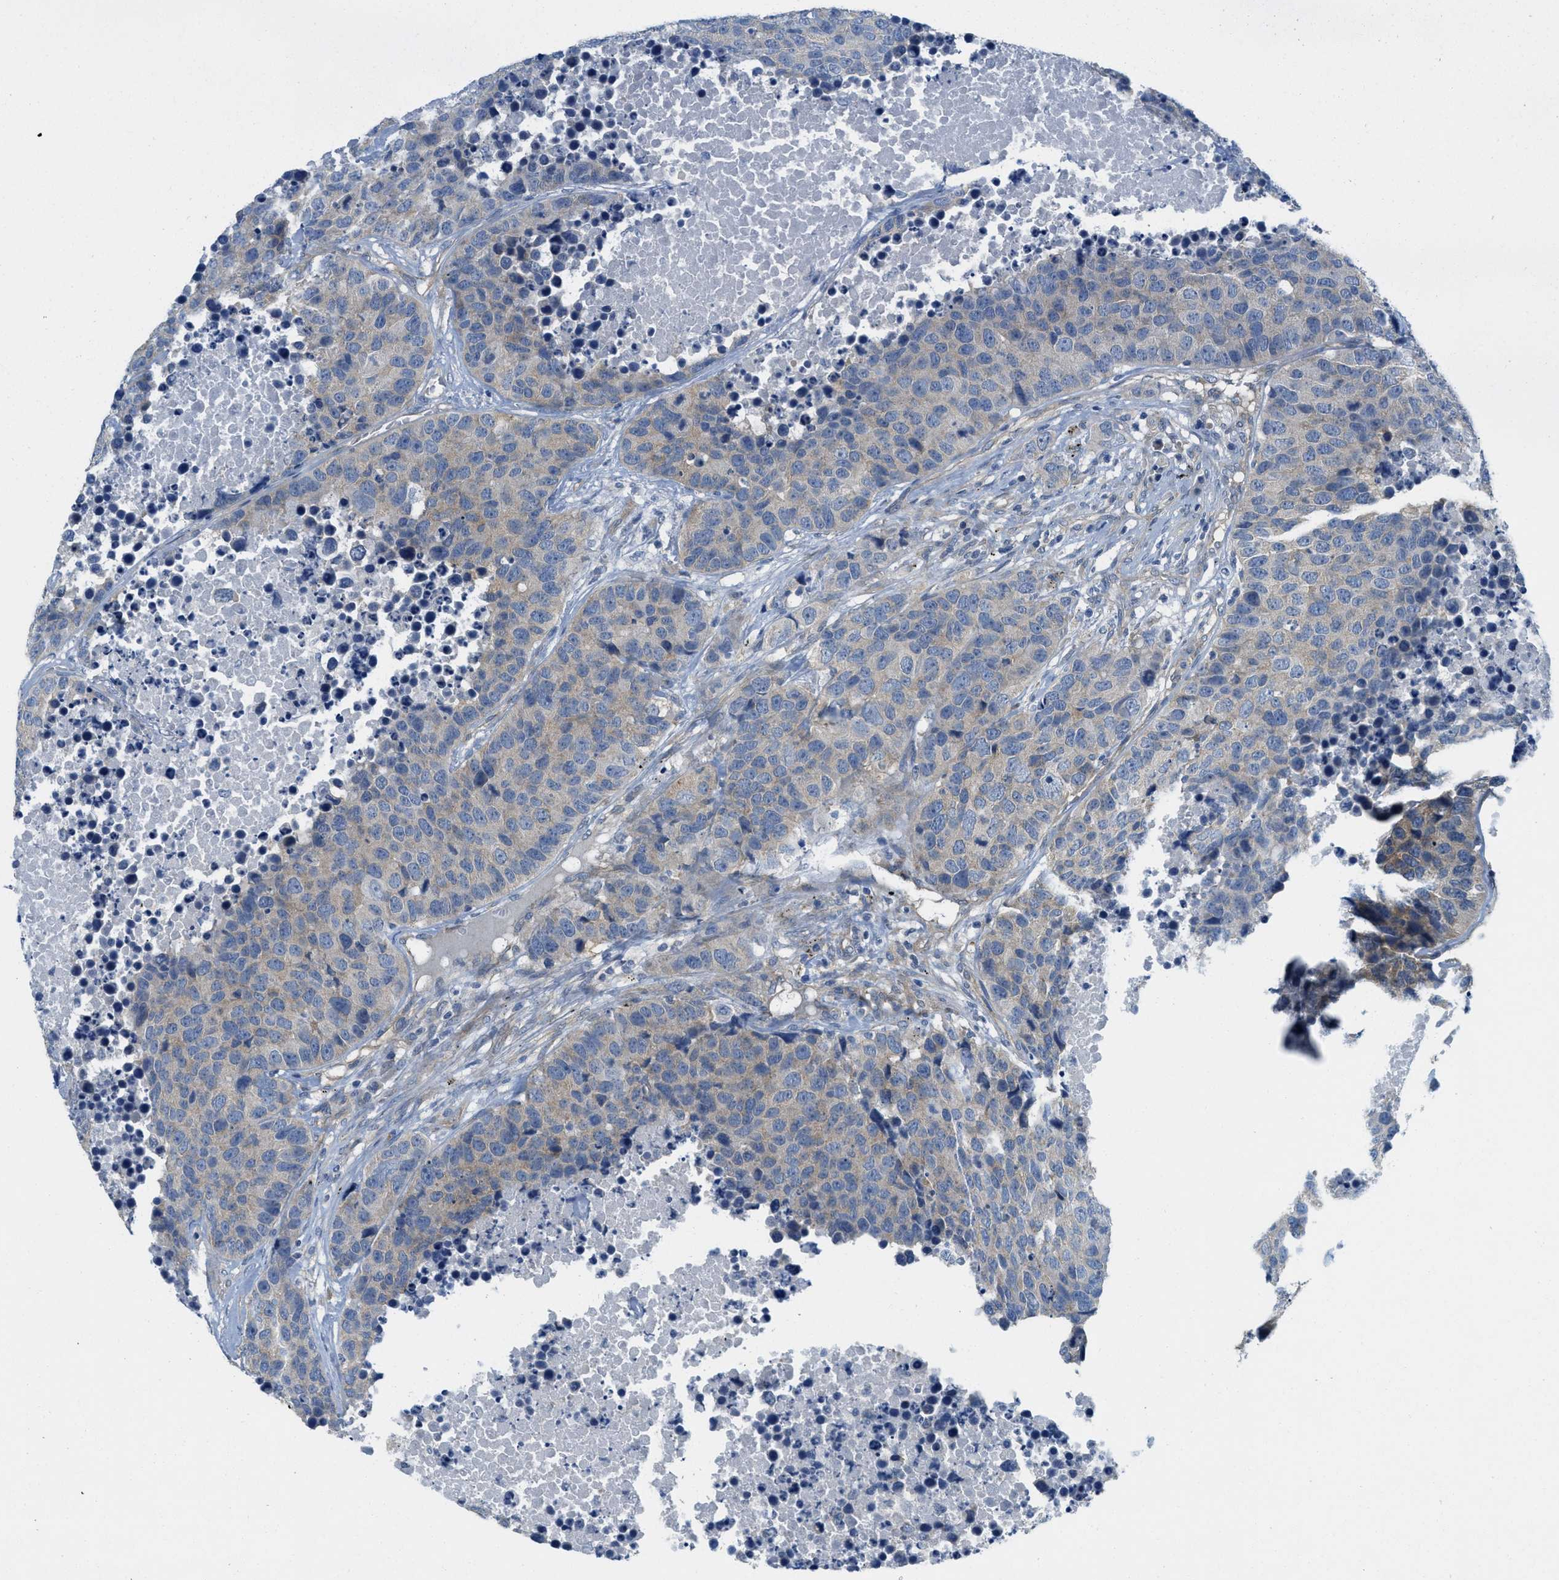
{"staining": {"intensity": "weak", "quantity": "25%-75%", "location": "cytoplasmic/membranous"}, "tissue": "carcinoid", "cell_type": "Tumor cells", "image_type": "cancer", "snomed": [{"axis": "morphology", "description": "Carcinoid, malignant, NOS"}, {"axis": "topography", "description": "Lung"}], "caption": "Weak cytoplasmic/membranous staining is appreciated in about 25%-75% of tumor cells in carcinoid. (IHC, brightfield microscopy, high magnification).", "gene": "ZFYVE9", "patient": {"sex": "male", "age": 60}}